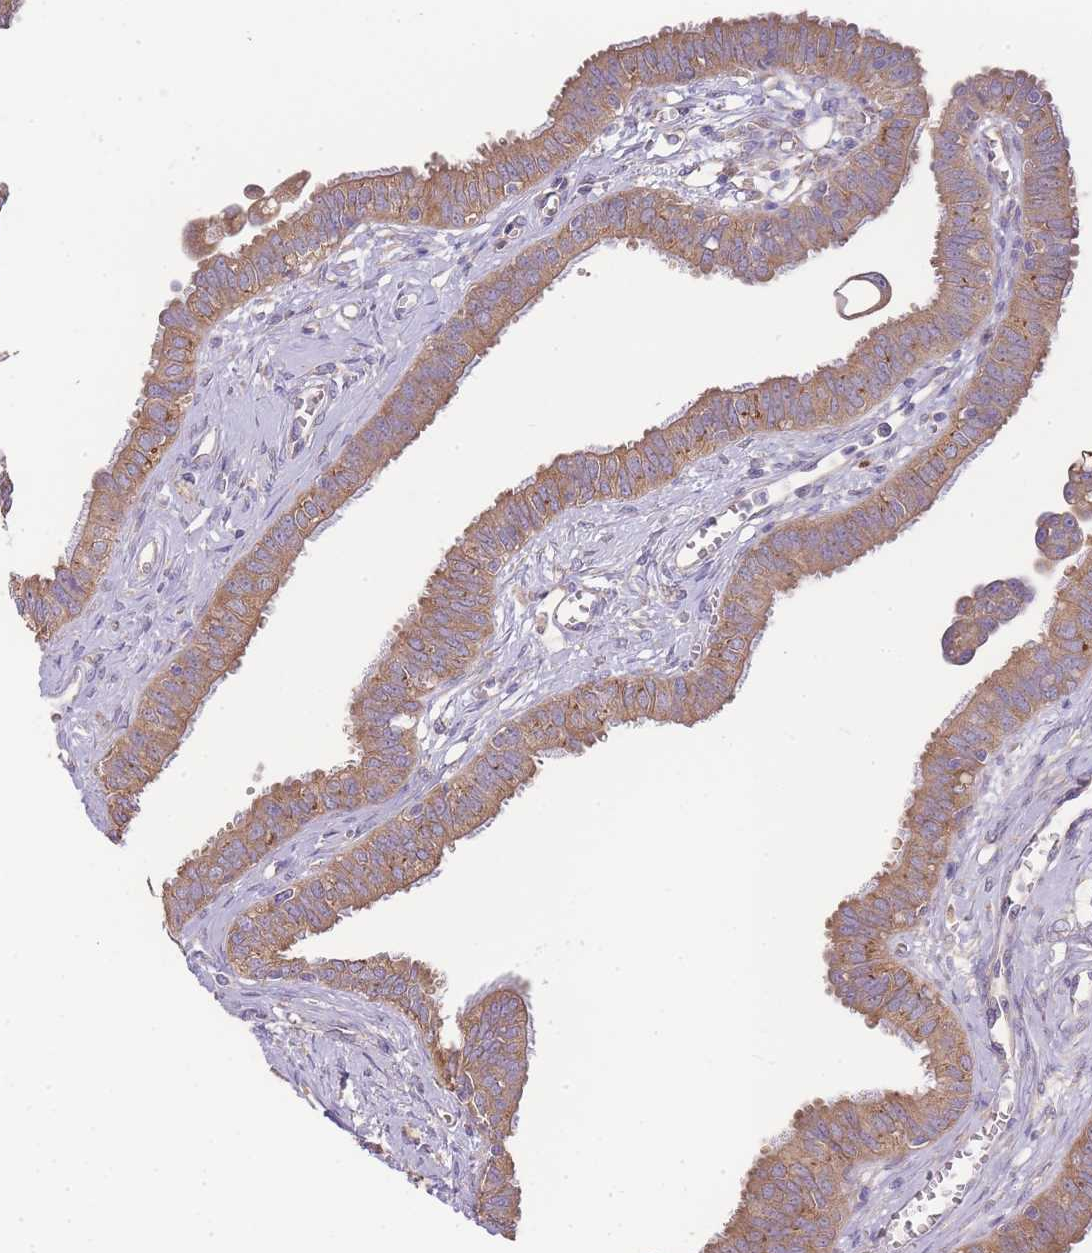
{"staining": {"intensity": "moderate", "quantity": ">75%", "location": "cytoplasmic/membranous"}, "tissue": "fallopian tube", "cell_type": "Glandular cells", "image_type": "normal", "snomed": [{"axis": "morphology", "description": "Normal tissue, NOS"}, {"axis": "morphology", "description": "Carcinoma, NOS"}, {"axis": "topography", "description": "Fallopian tube"}, {"axis": "topography", "description": "Ovary"}], "caption": "Glandular cells reveal medium levels of moderate cytoplasmic/membranous staining in about >75% of cells in benign human fallopian tube. Using DAB (3,3'-diaminobenzidine) (brown) and hematoxylin (blue) stains, captured at high magnification using brightfield microscopy.", "gene": "BEX1", "patient": {"sex": "female", "age": 59}}